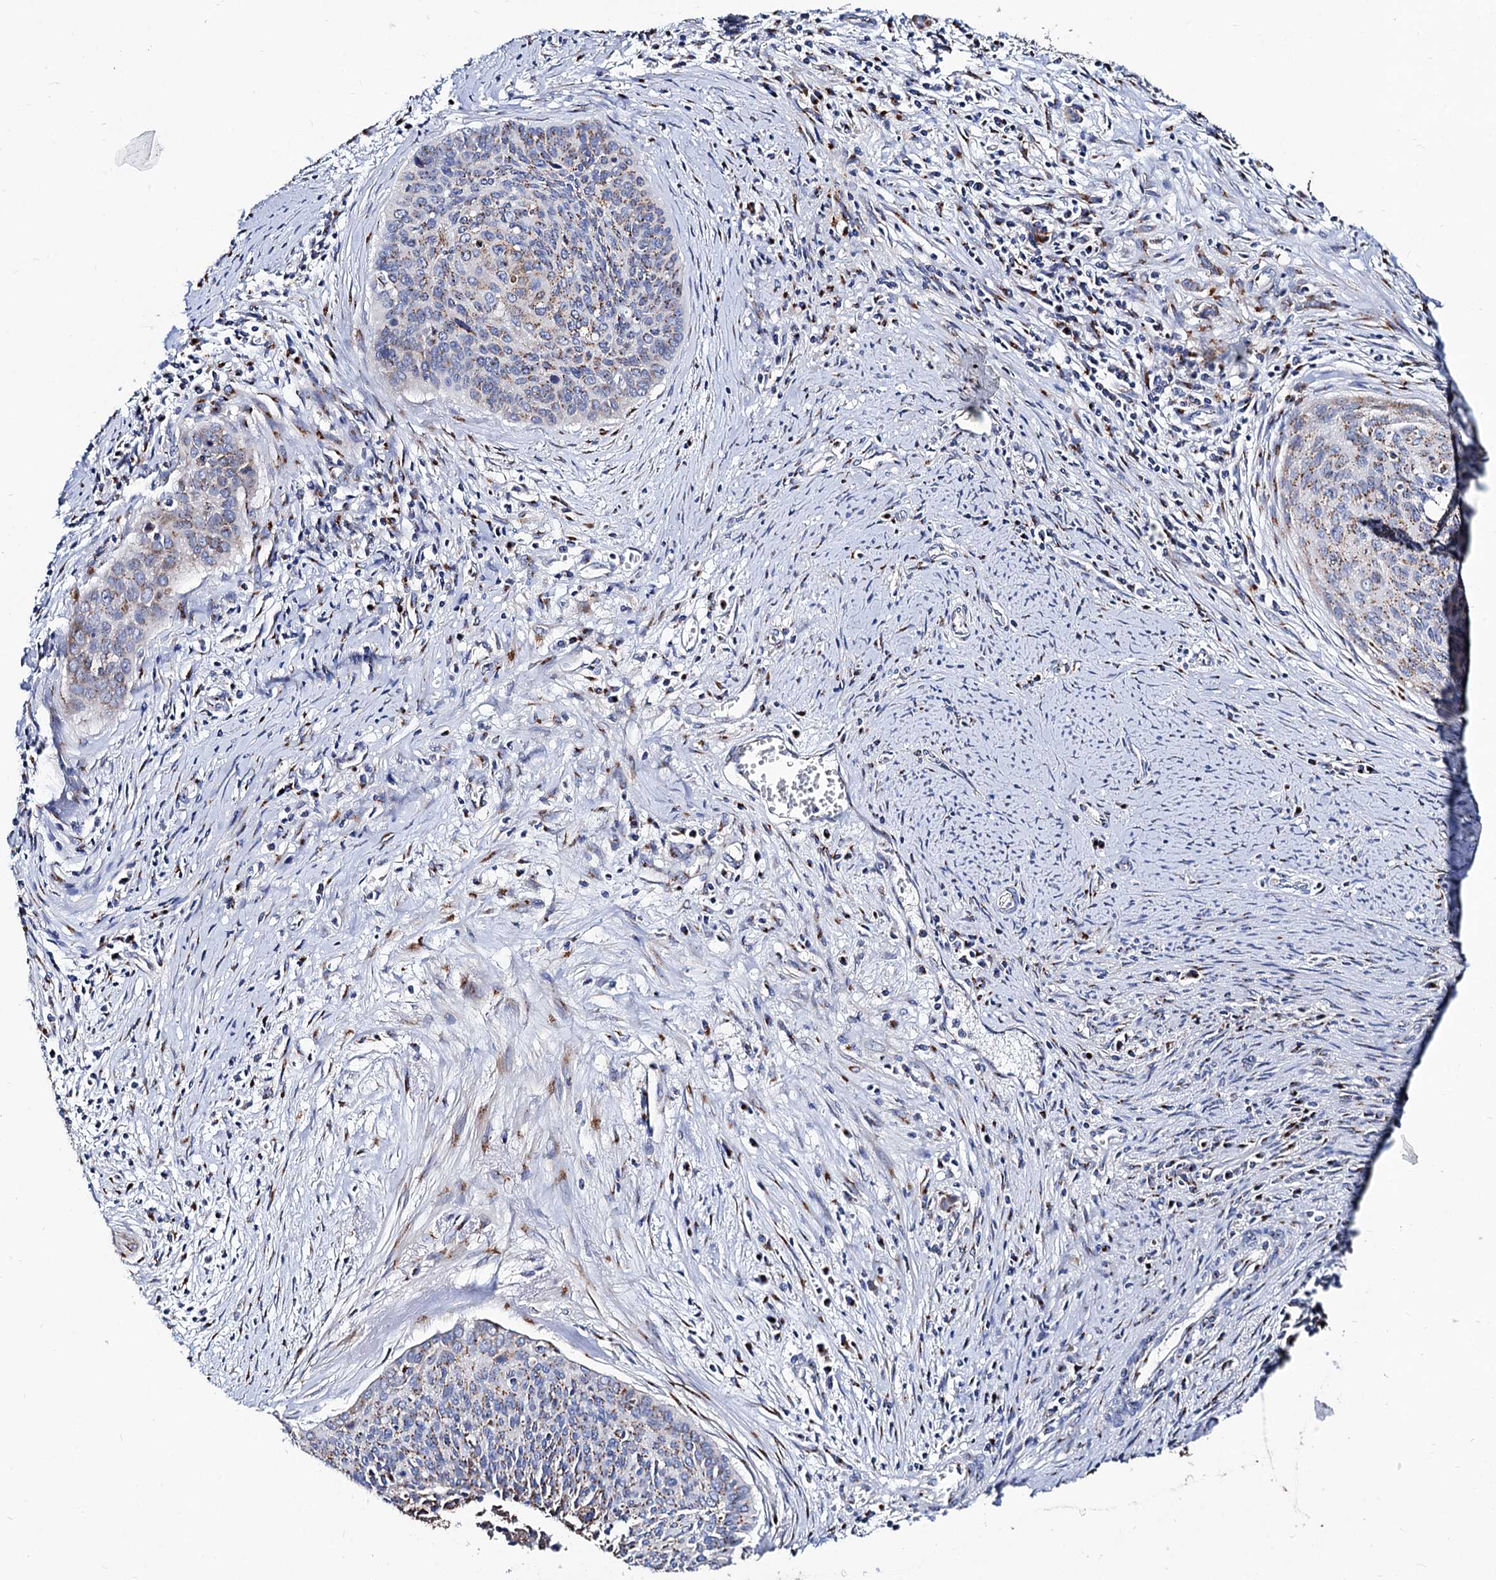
{"staining": {"intensity": "moderate", "quantity": ">75%", "location": "cytoplasmic/membranous"}, "tissue": "cervical cancer", "cell_type": "Tumor cells", "image_type": "cancer", "snomed": [{"axis": "morphology", "description": "Squamous cell carcinoma, NOS"}, {"axis": "topography", "description": "Cervix"}], "caption": "This is an image of IHC staining of cervical squamous cell carcinoma, which shows moderate expression in the cytoplasmic/membranous of tumor cells.", "gene": "TM9SF3", "patient": {"sex": "female", "age": 55}}